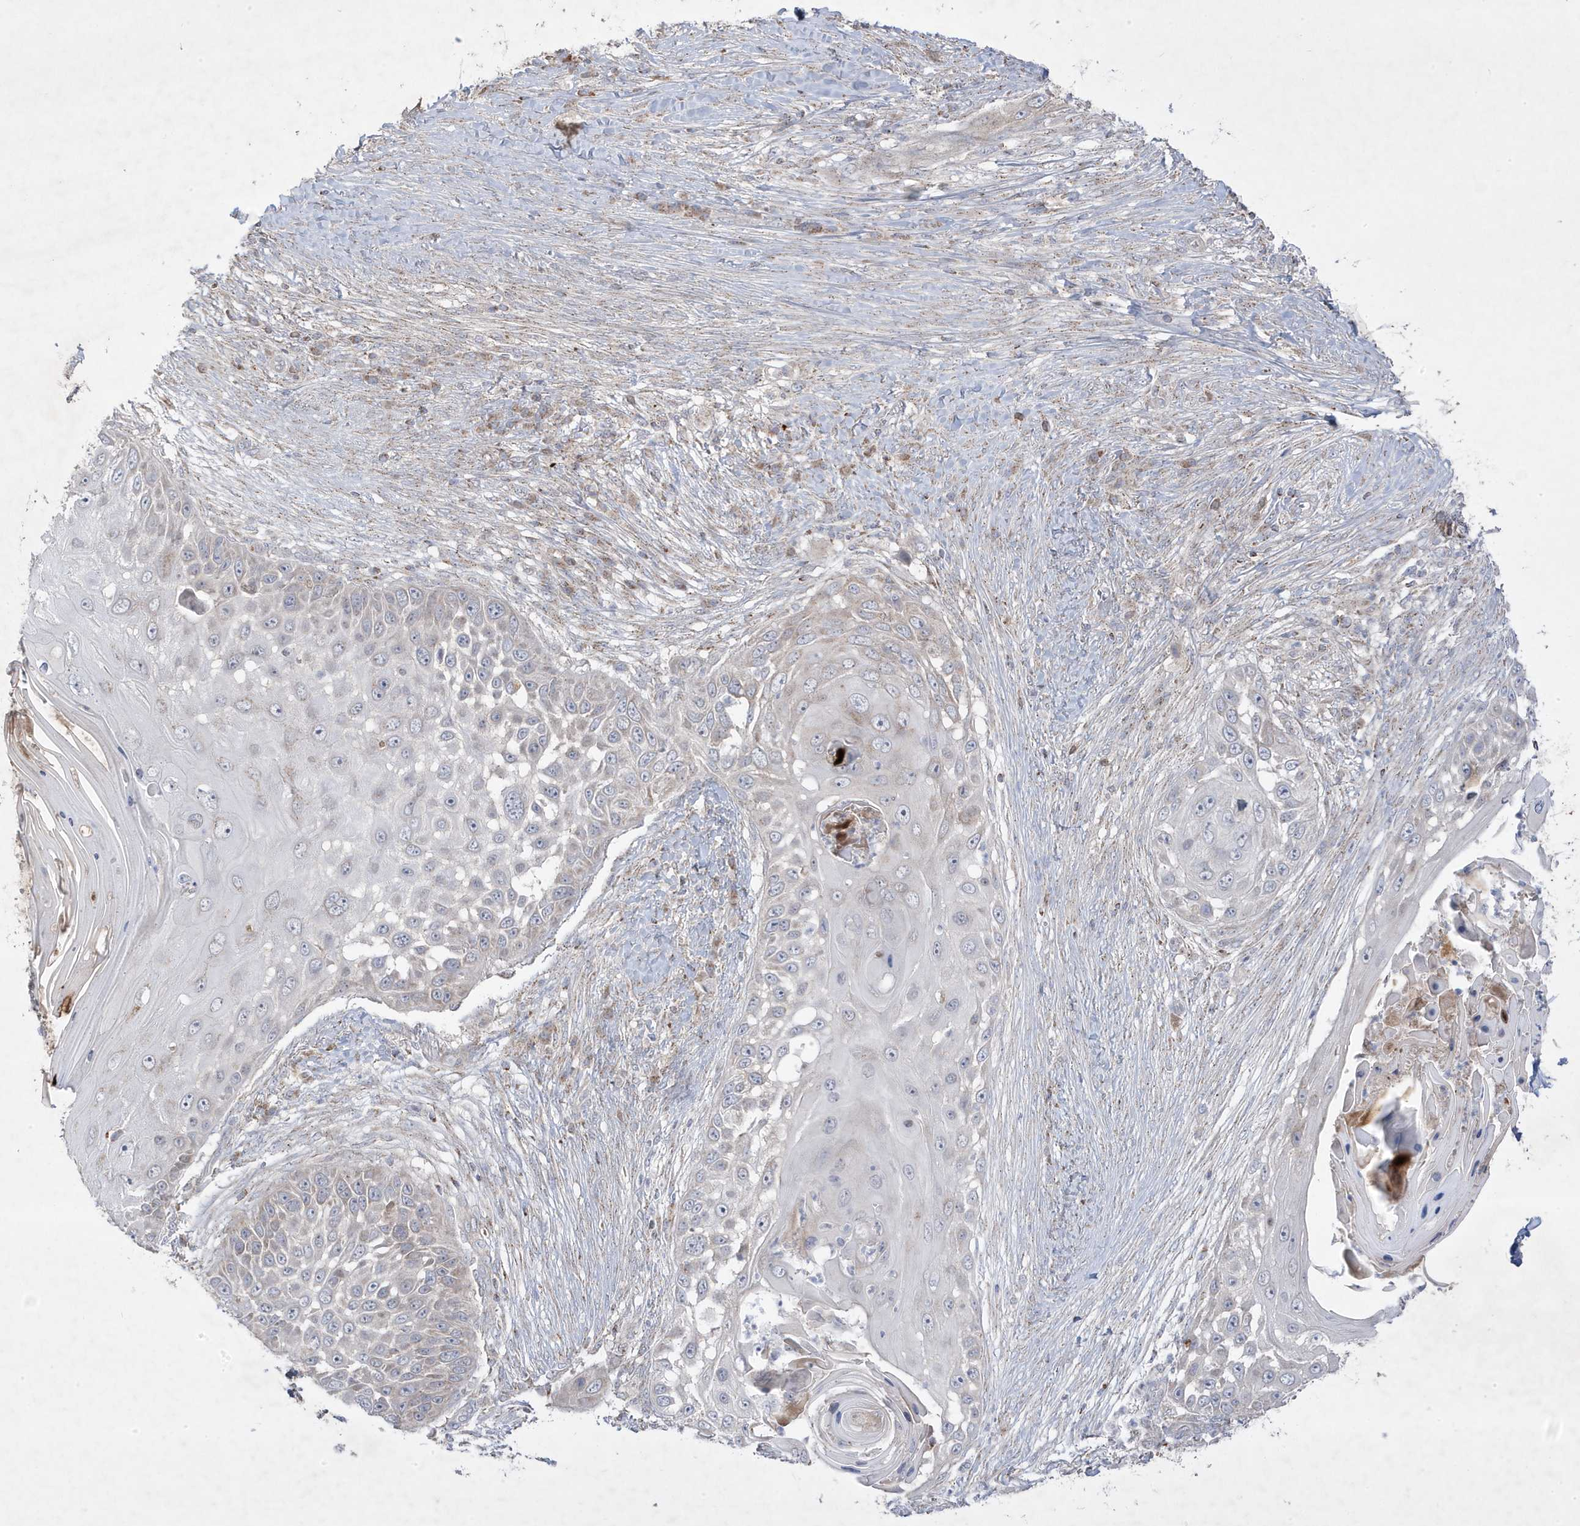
{"staining": {"intensity": "moderate", "quantity": "<25%", "location": "cytoplasmic/membranous"}, "tissue": "skin cancer", "cell_type": "Tumor cells", "image_type": "cancer", "snomed": [{"axis": "morphology", "description": "Squamous cell carcinoma, NOS"}, {"axis": "topography", "description": "Skin"}], "caption": "This is a micrograph of immunohistochemistry staining of squamous cell carcinoma (skin), which shows moderate expression in the cytoplasmic/membranous of tumor cells.", "gene": "ADAMTSL3", "patient": {"sex": "female", "age": 44}}